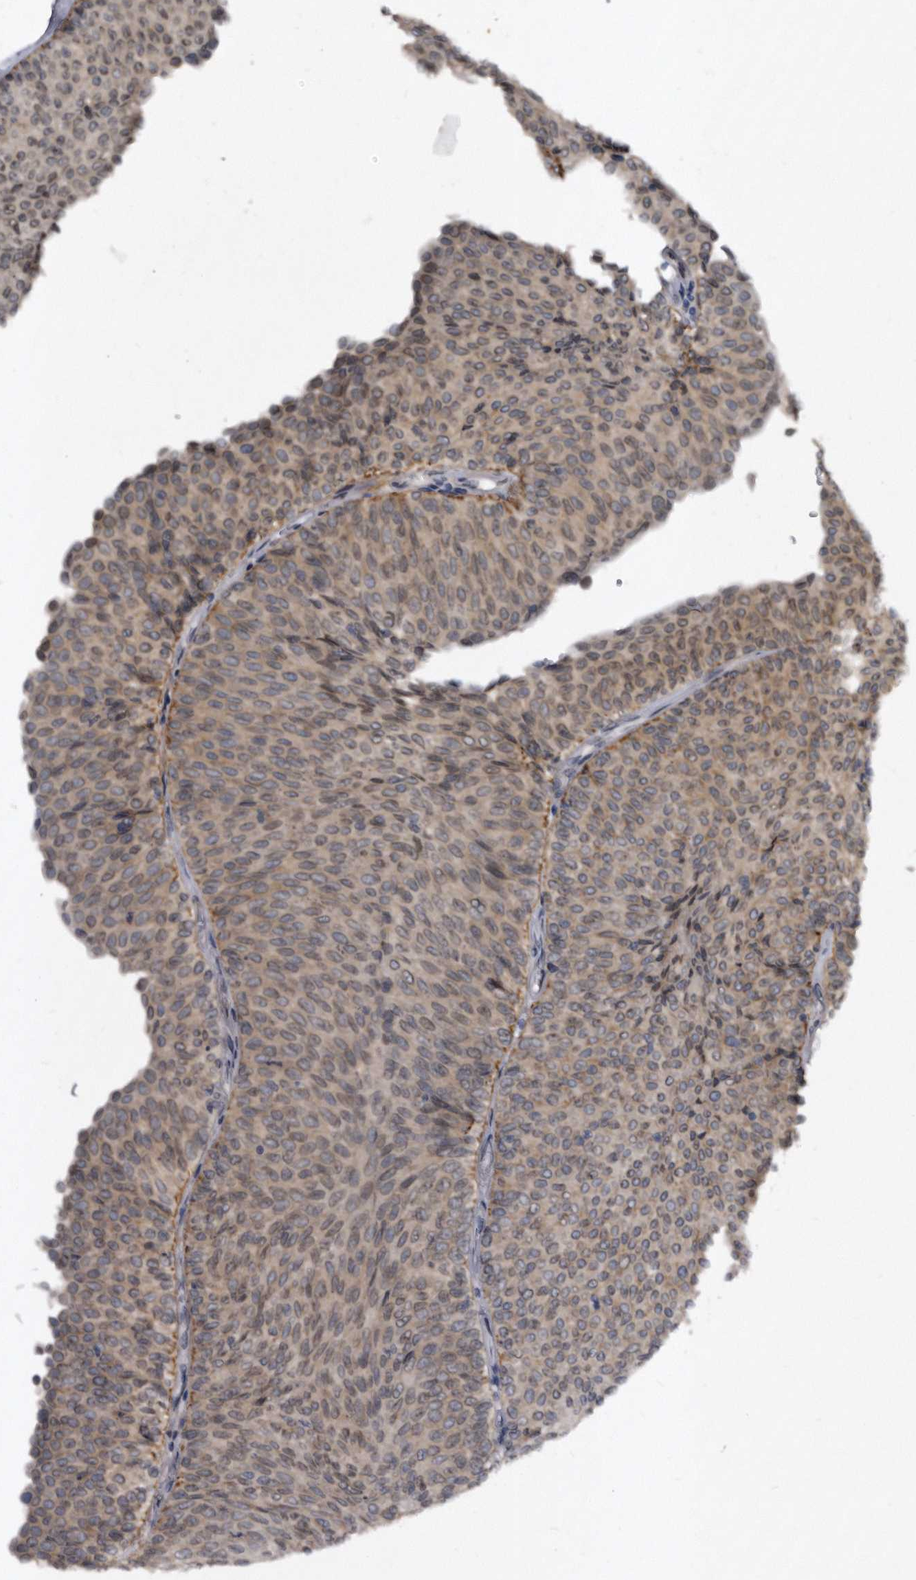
{"staining": {"intensity": "weak", "quantity": ">75%", "location": "cytoplasmic/membranous,nuclear"}, "tissue": "urothelial cancer", "cell_type": "Tumor cells", "image_type": "cancer", "snomed": [{"axis": "morphology", "description": "Urothelial carcinoma, Low grade"}, {"axis": "topography", "description": "Urinary bladder"}], "caption": "This image displays immunohistochemistry (IHC) staining of urothelial cancer, with low weak cytoplasmic/membranous and nuclear positivity in approximately >75% of tumor cells.", "gene": "PROM1", "patient": {"sex": "male", "age": 78}}